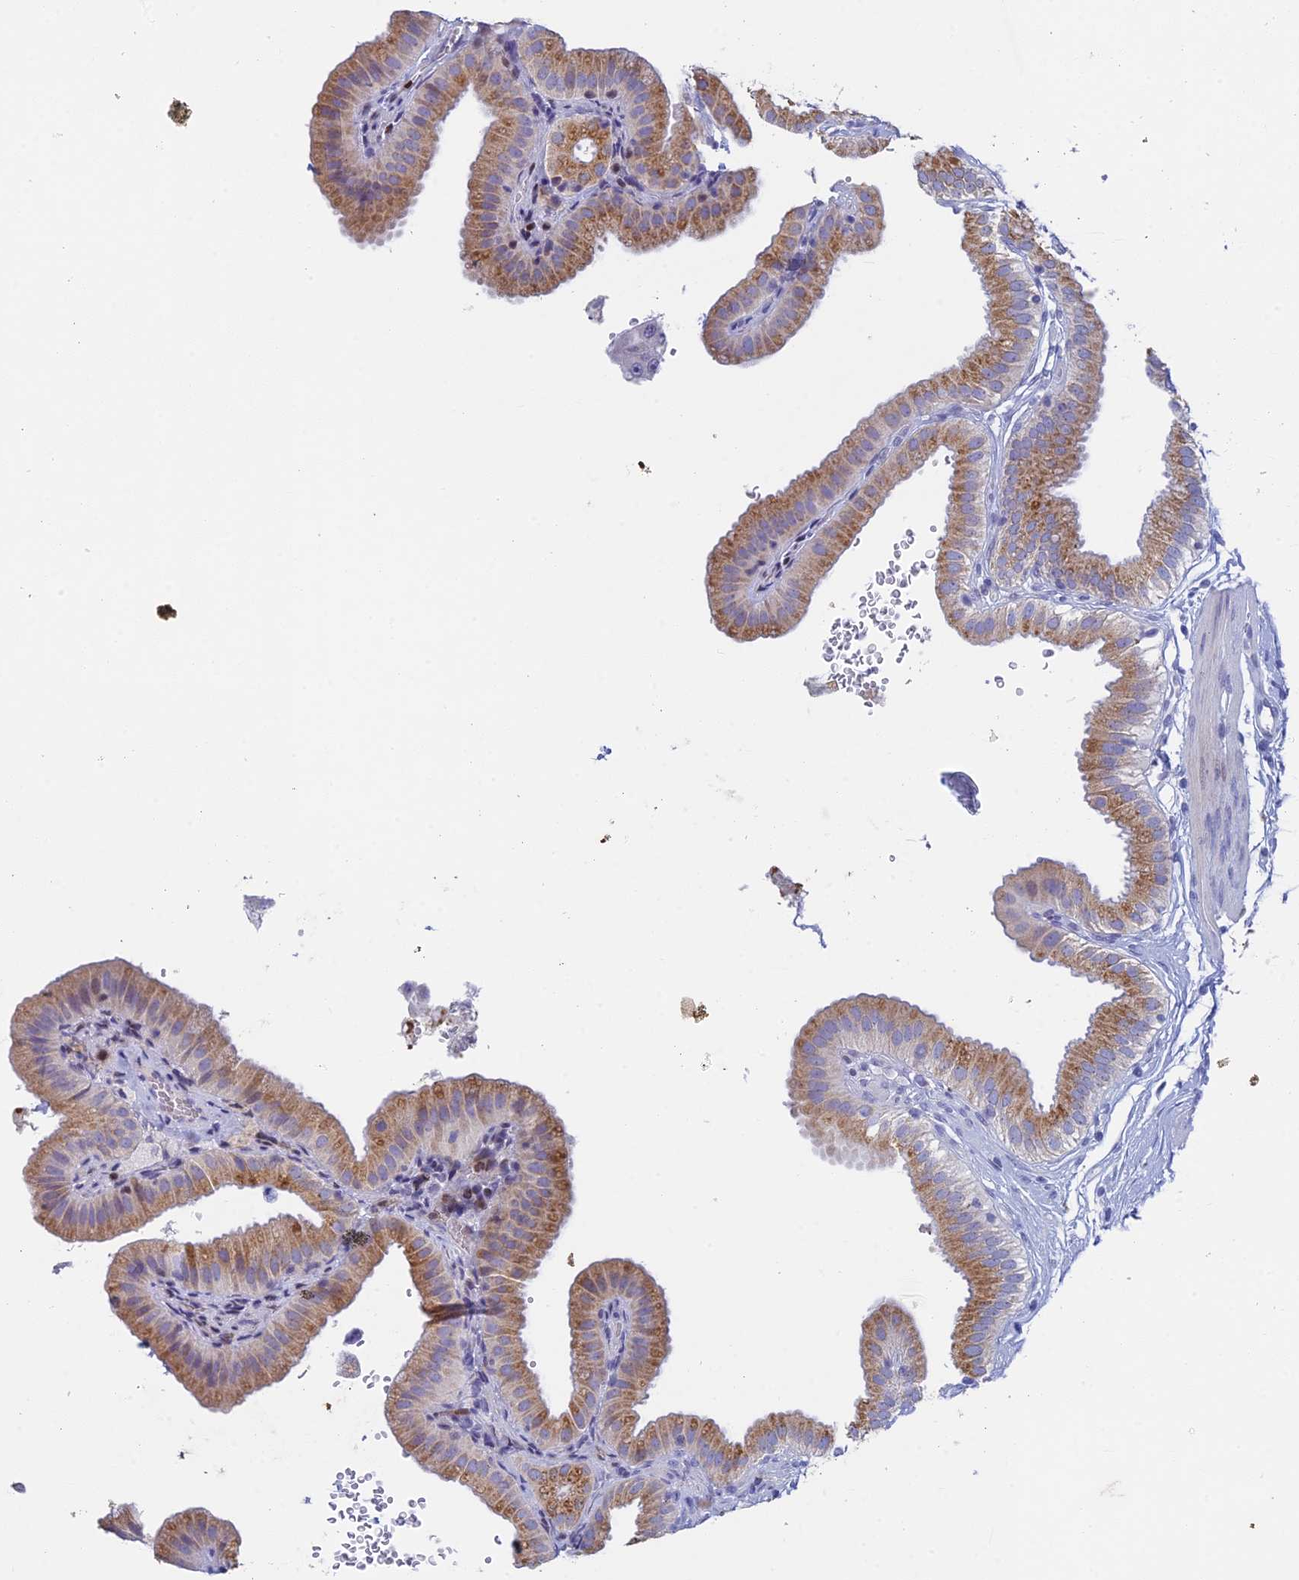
{"staining": {"intensity": "moderate", "quantity": ">75%", "location": "cytoplasmic/membranous"}, "tissue": "gallbladder", "cell_type": "Glandular cells", "image_type": "normal", "snomed": [{"axis": "morphology", "description": "Normal tissue, NOS"}, {"axis": "topography", "description": "Gallbladder"}], "caption": "DAB immunohistochemical staining of benign human gallbladder exhibits moderate cytoplasmic/membranous protein expression in approximately >75% of glandular cells.", "gene": "REXO5", "patient": {"sex": "female", "age": 61}}